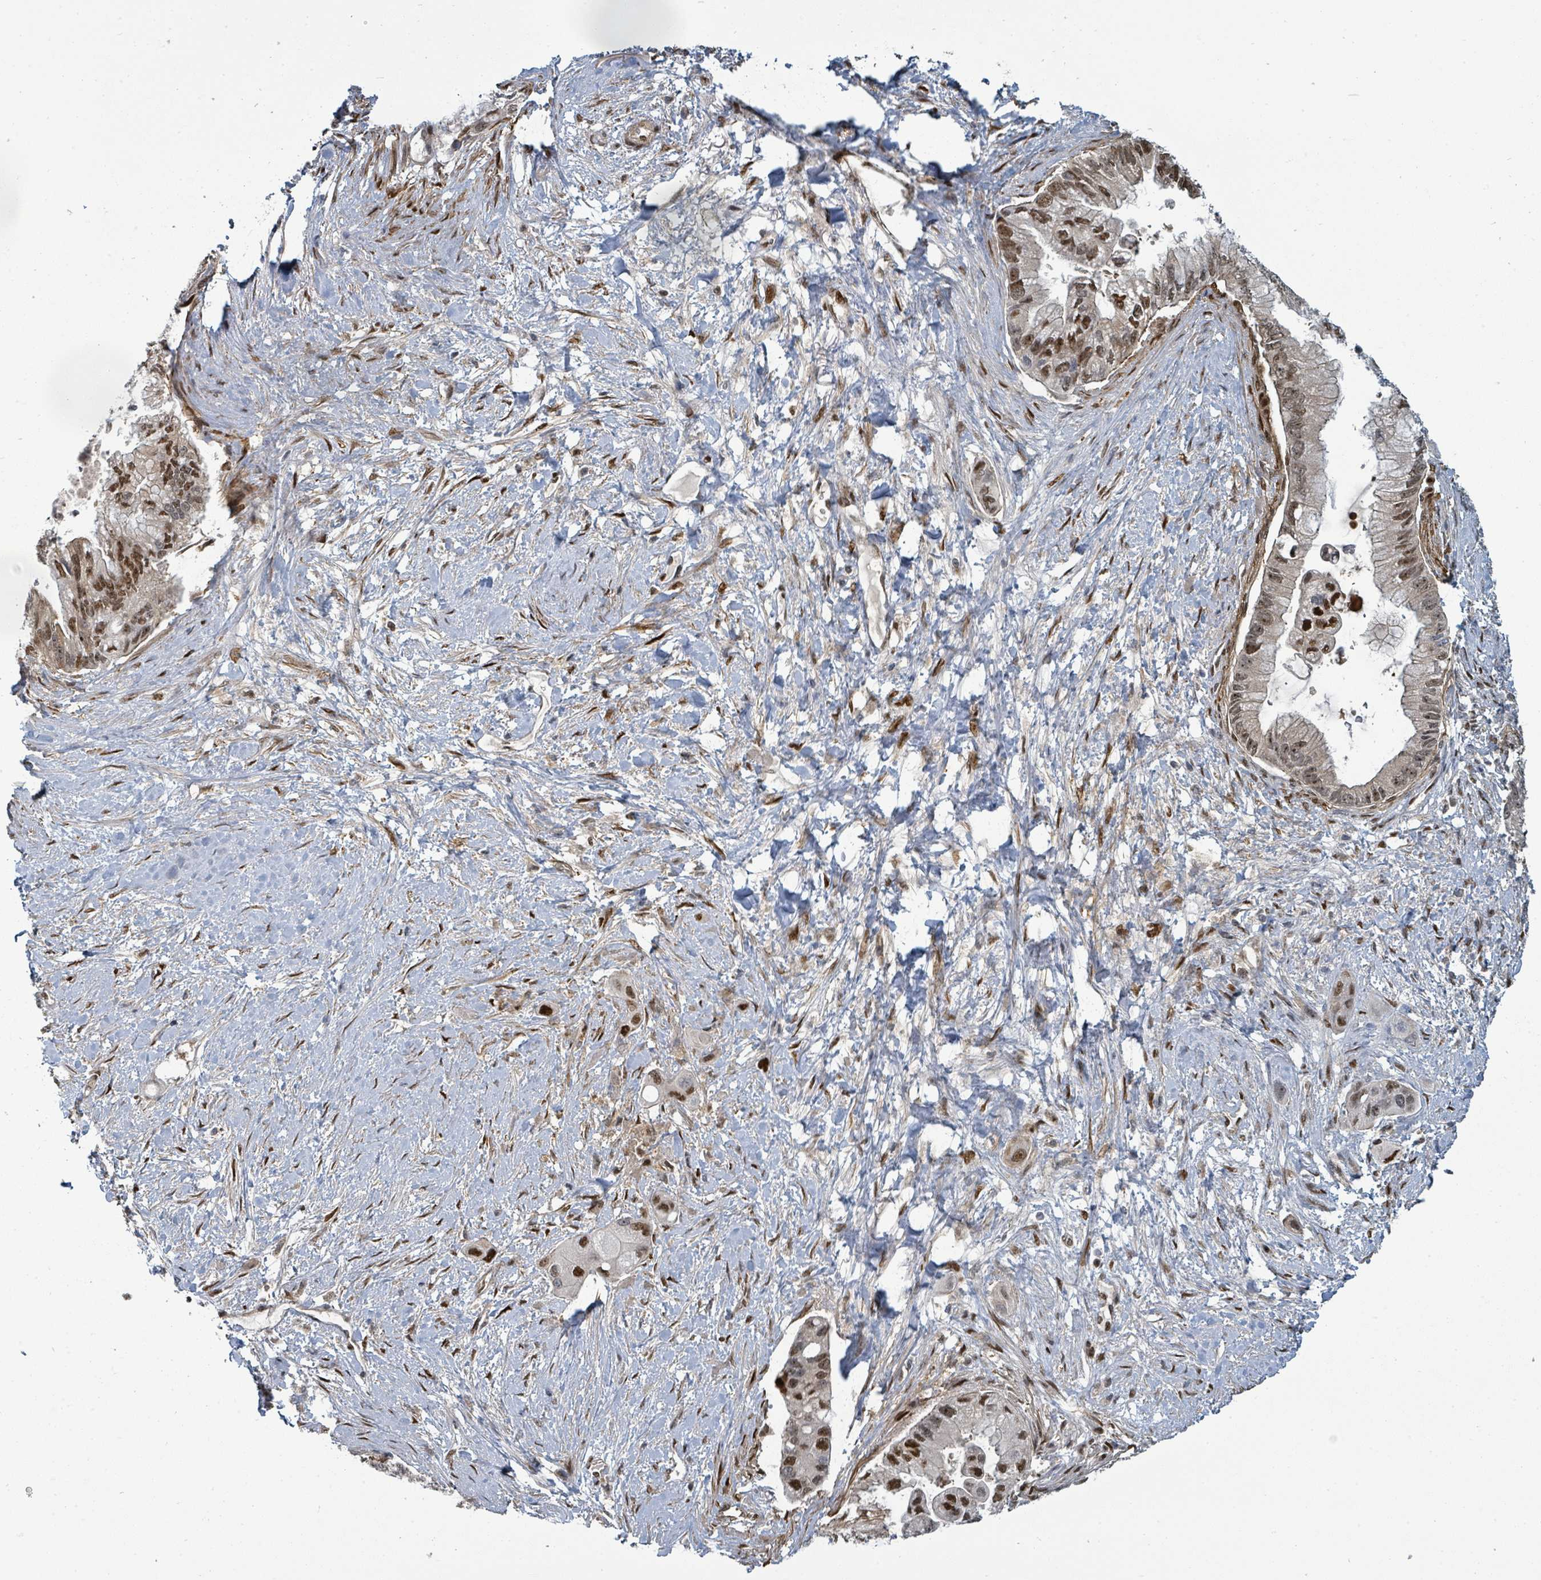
{"staining": {"intensity": "strong", "quantity": ">75%", "location": "nuclear"}, "tissue": "pancreatic cancer", "cell_type": "Tumor cells", "image_type": "cancer", "snomed": [{"axis": "morphology", "description": "Adenocarcinoma, NOS"}, {"axis": "topography", "description": "Pancreas"}], "caption": "Immunohistochemistry staining of pancreatic adenocarcinoma, which shows high levels of strong nuclear positivity in about >75% of tumor cells indicating strong nuclear protein staining. The staining was performed using DAB (3,3'-diaminobenzidine) (brown) for protein detection and nuclei were counterstained in hematoxylin (blue).", "gene": "TRDMT1", "patient": {"sex": "male", "age": 57}}